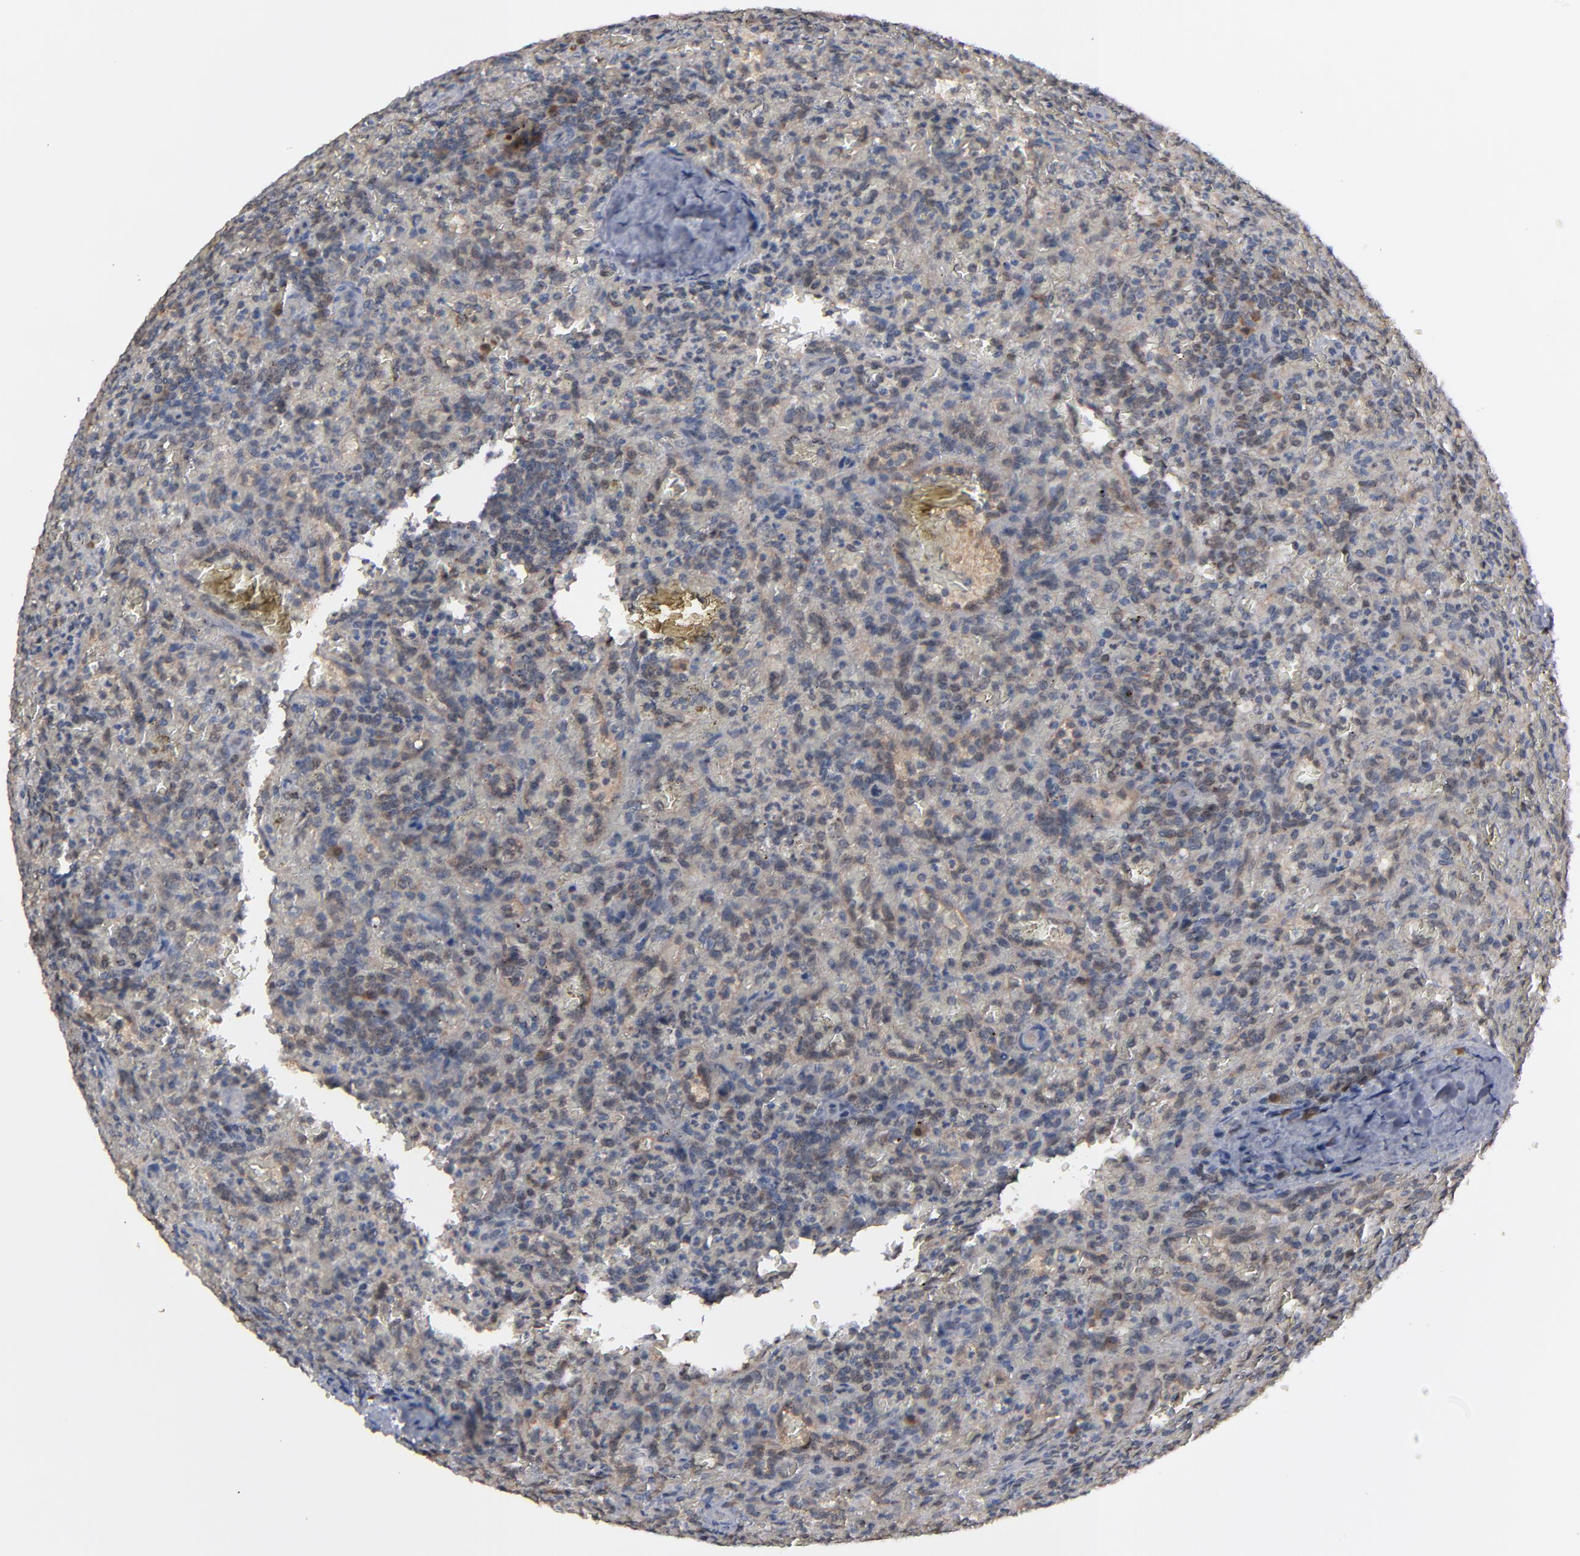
{"staining": {"intensity": "weak", "quantity": ">75%", "location": "cytoplasmic/membranous"}, "tissue": "lymphoma", "cell_type": "Tumor cells", "image_type": "cancer", "snomed": [{"axis": "morphology", "description": "Malignant lymphoma, non-Hodgkin's type, Low grade"}, {"axis": "topography", "description": "Spleen"}], "caption": "Brown immunohistochemical staining in lymphoma exhibits weak cytoplasmic/membranous staining in about >75% of tumor cells.", "gene": "ALG13", "patient": {"sex": "female", "age": 64}}